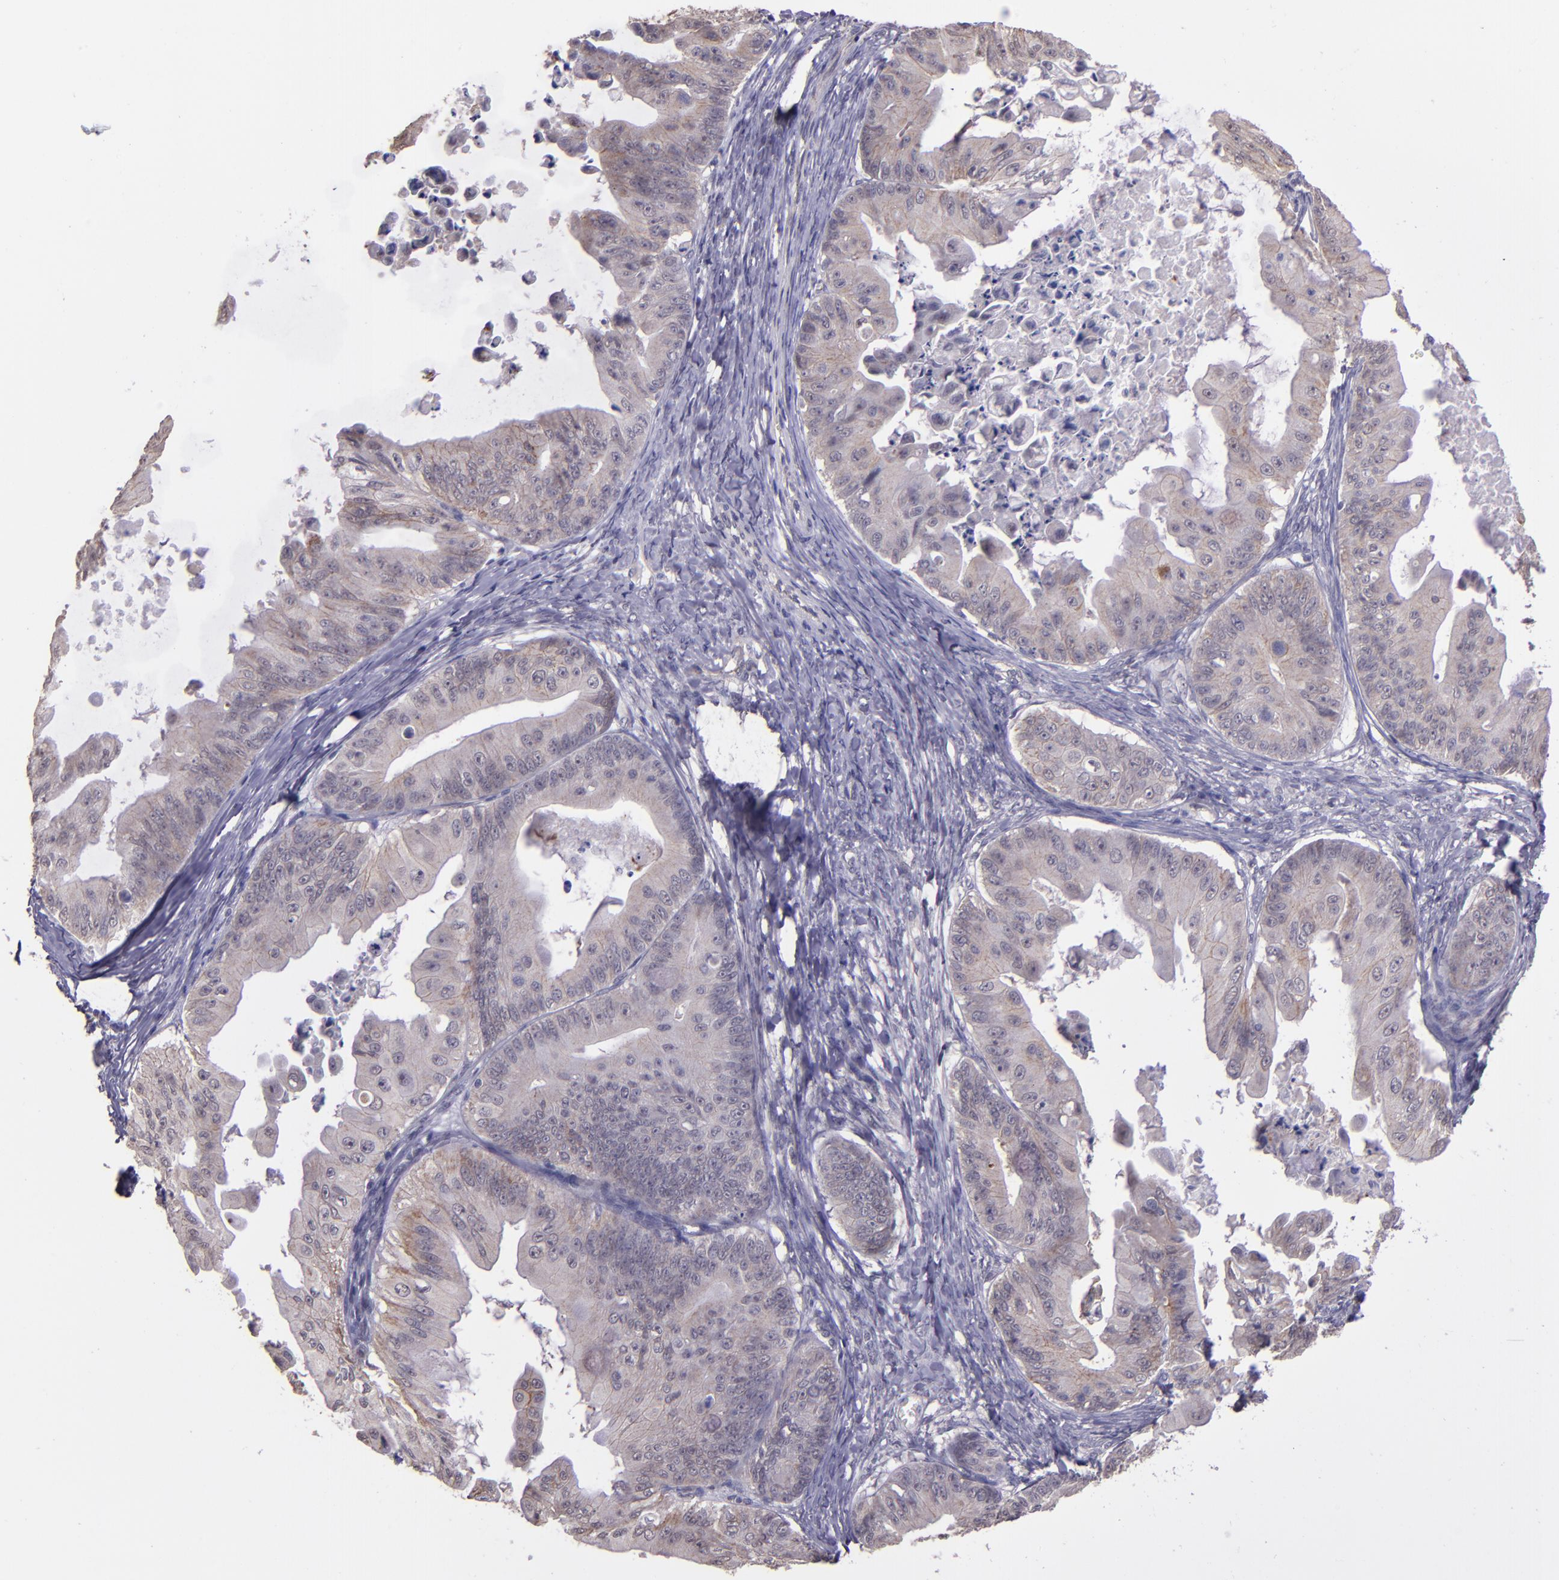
{"staining": {"intensity": "weak", "quantity": ">75%", "location": "cytoplasmic/membranous"}, "tissue": "ovarian cancer", "cell_type": "Tumor cells", "image_type": "cancer", "snomed": [{"axis": "morphology", "description": "Cystadenocarcinoma, mucinous, NOS"}, {"axis": "topography", "description": "Ovary"}], "caption": "This is an image of immunohistochemistry (IHC) staining of mucinous cystadenocarcinoma (ovarian), which shows weak positivity in the cytoplasmic/membranous of tumor cells.", "gene": "TAF7L", "patient": {"sex": "female", "age": 37}}